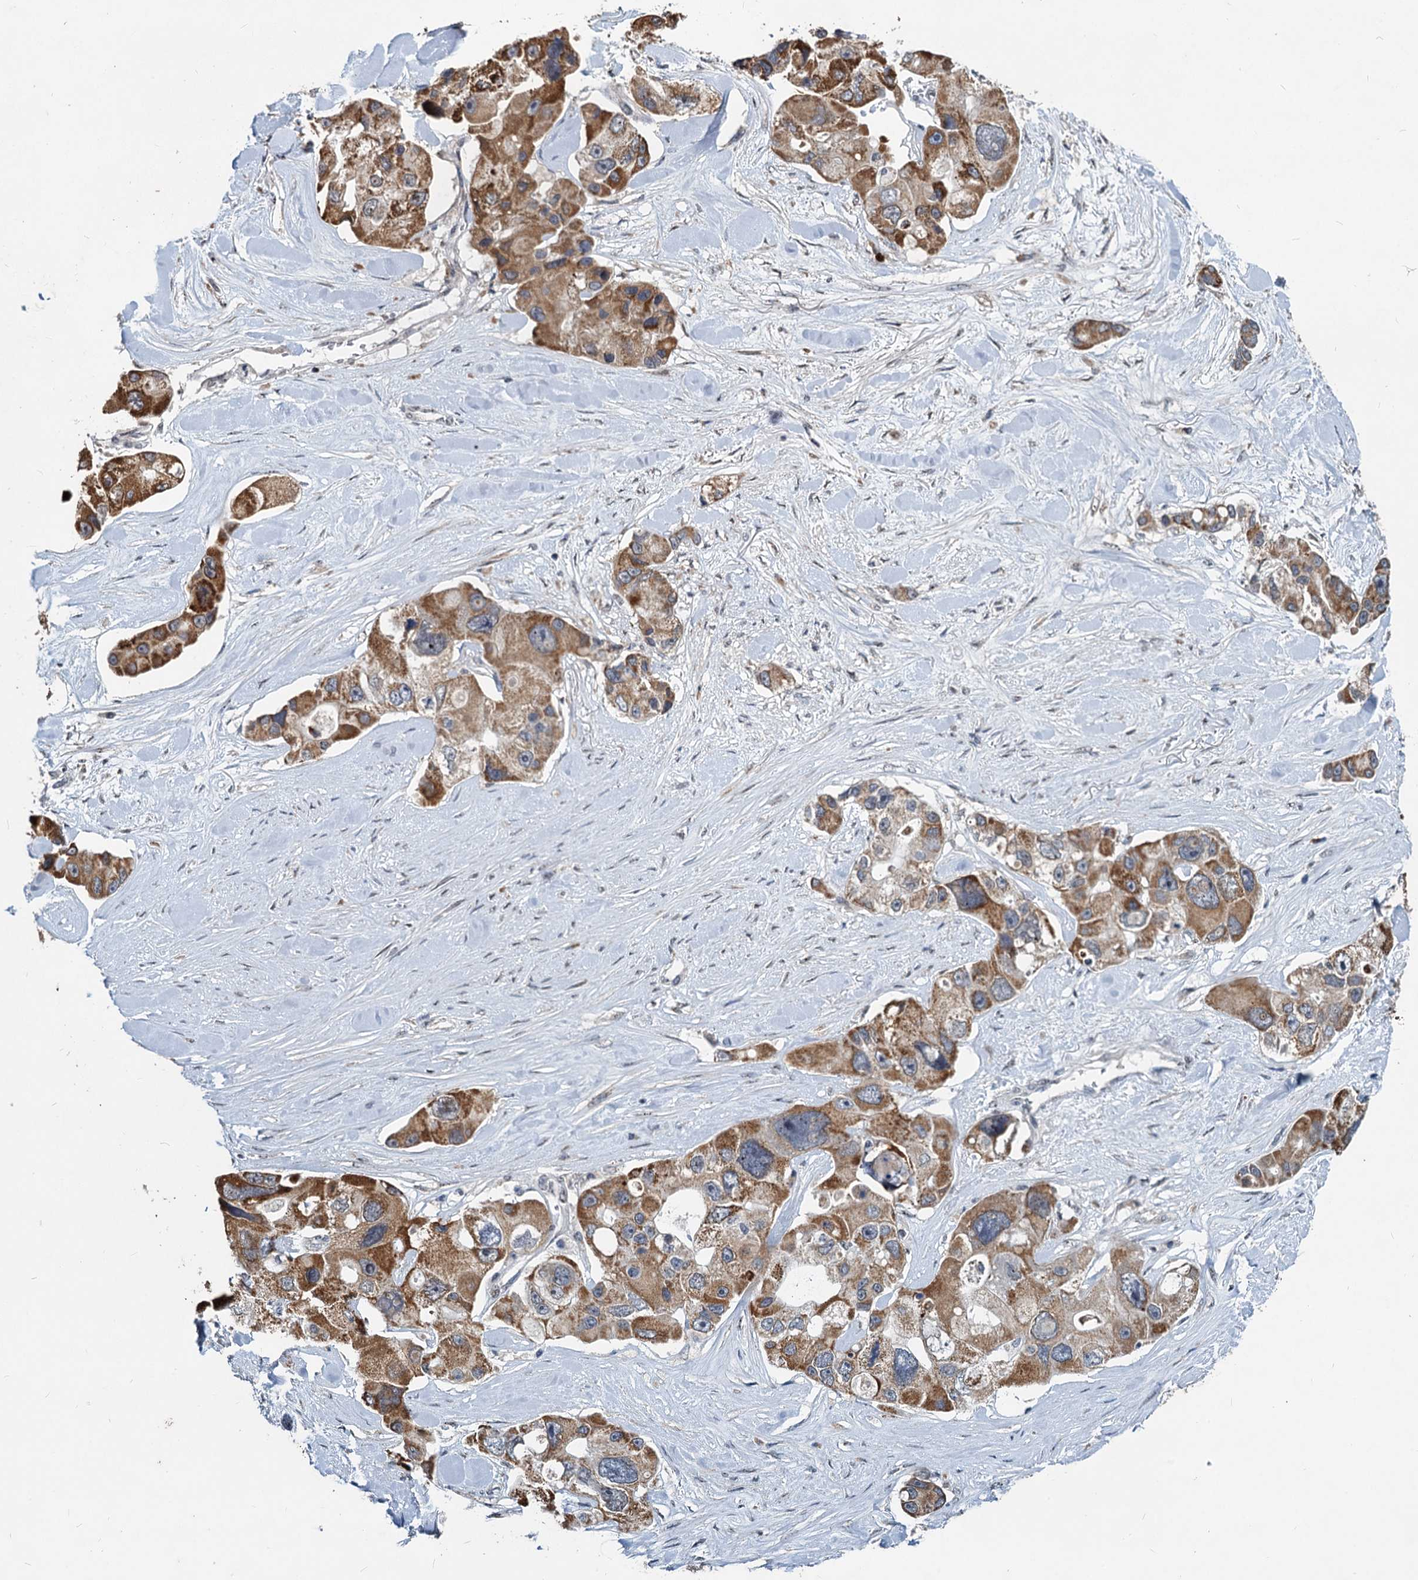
{"staining": {"intensity": "moderate", "quantity": ">75%", "location": "cytoplasmic/membranous"}, "tissue": "lung cancer", "cell_type": "Tumor cells", "image_type": "cancer", "snomed": [{"axis": "morphology", "description": "Adenocarcinoma, NOS"}, {"axis": "topography", "description": "Lung"}], "caption": "Immunohistochemistry of lung adenocarcinoma exhibits medium levels of moderate cytoplasmic/membranous positivity in approximately >75% of tumor cells.", "gene": "RITA1", "patient": {"sex": "female", "age": 54}}